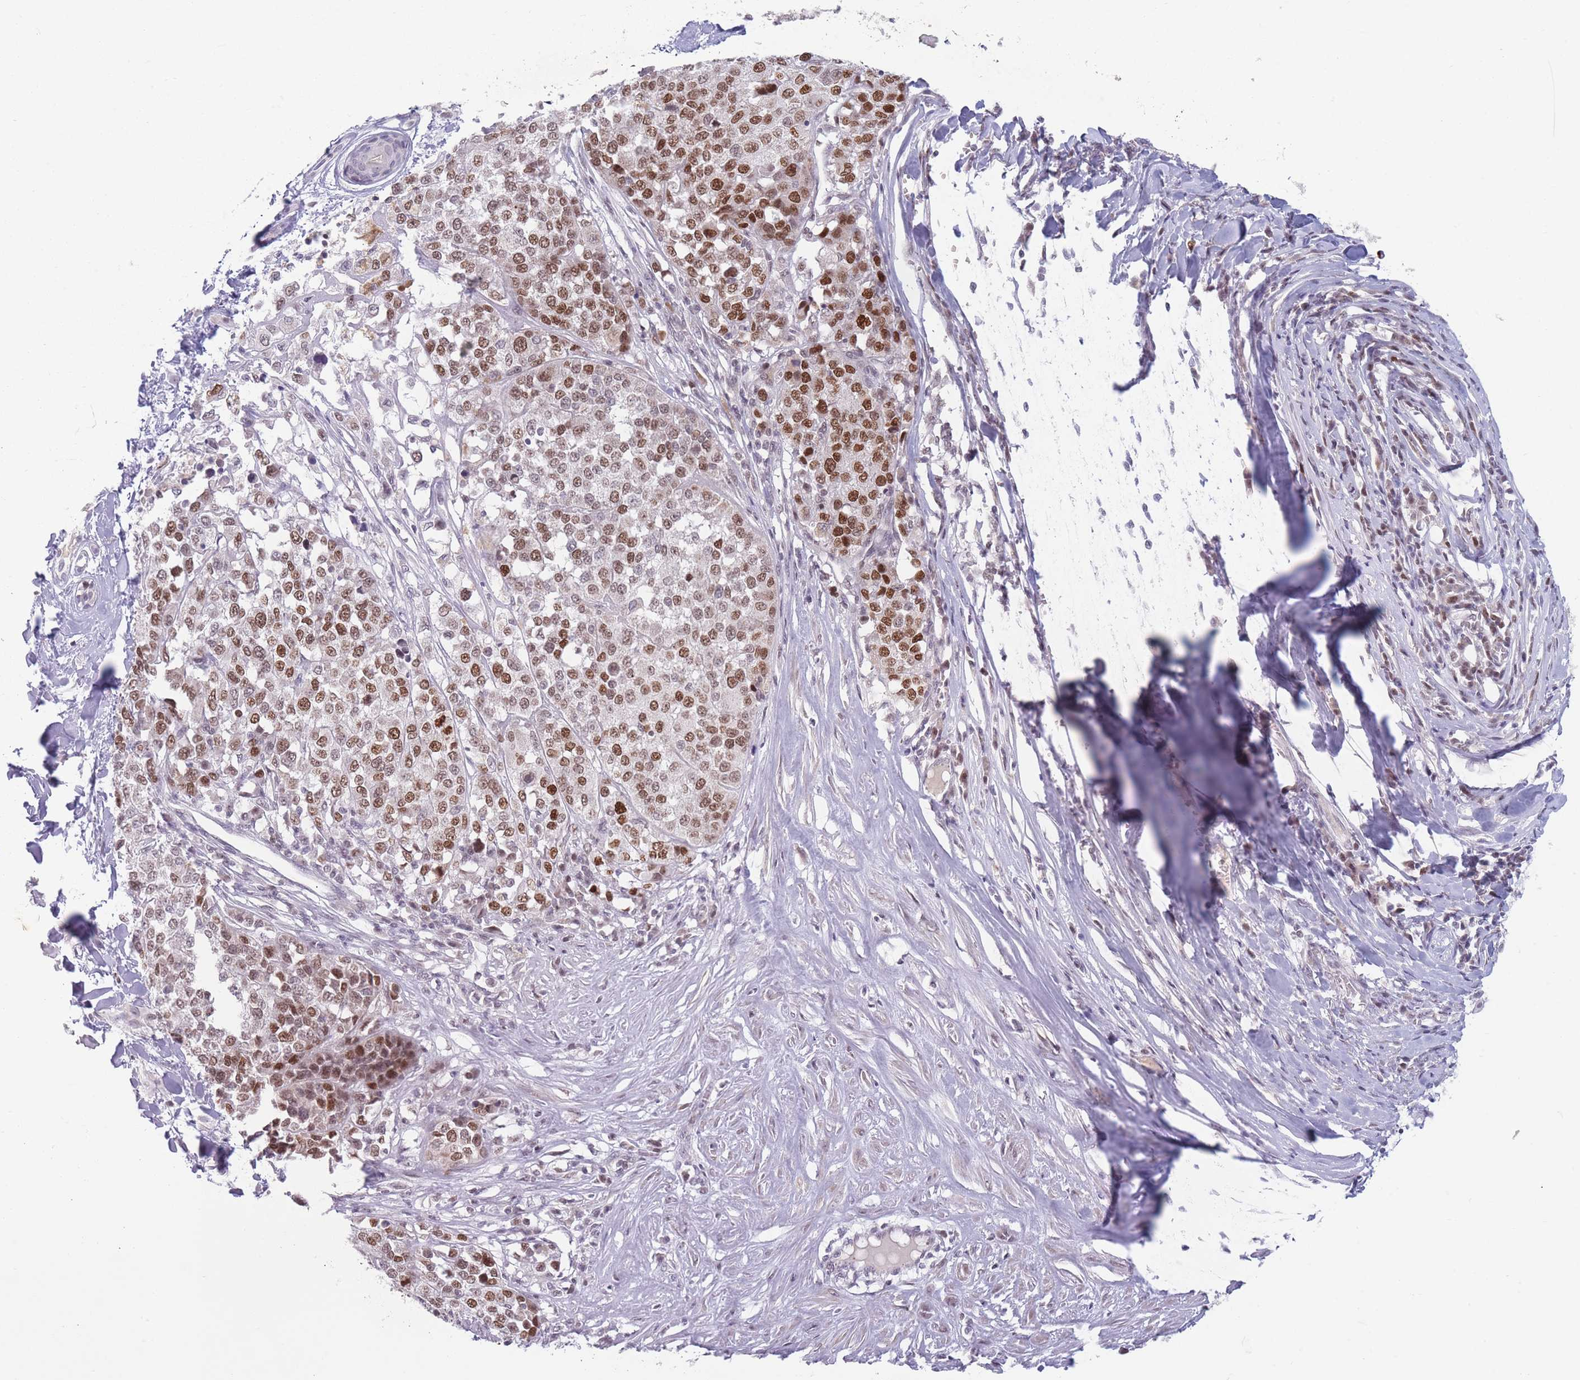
{"staining": {"intensity": "moderate", "quantity": ">75%", "location": "nuclear"}, "tissue": "melanoma", "cell_type": "Tumor cells", "image_type": "cancer", "snomed": [{"axis": "morphology", "description": "Malignant melanoma, Metastatic site"}, {"axis": "topography", "description": "Lymph node"}], "caption": "Melanoma was stained to show a protein in brown. There is medium levels of moderate nuclear positivity in approximately >75% of tumor cells. The protein is stained brown, and the nuclei are stained in blue (DAB IHC with brightfield microscopy, high magnification).", "gene": "ARID3B", "patient": {"sex": "male", "age": 44}}